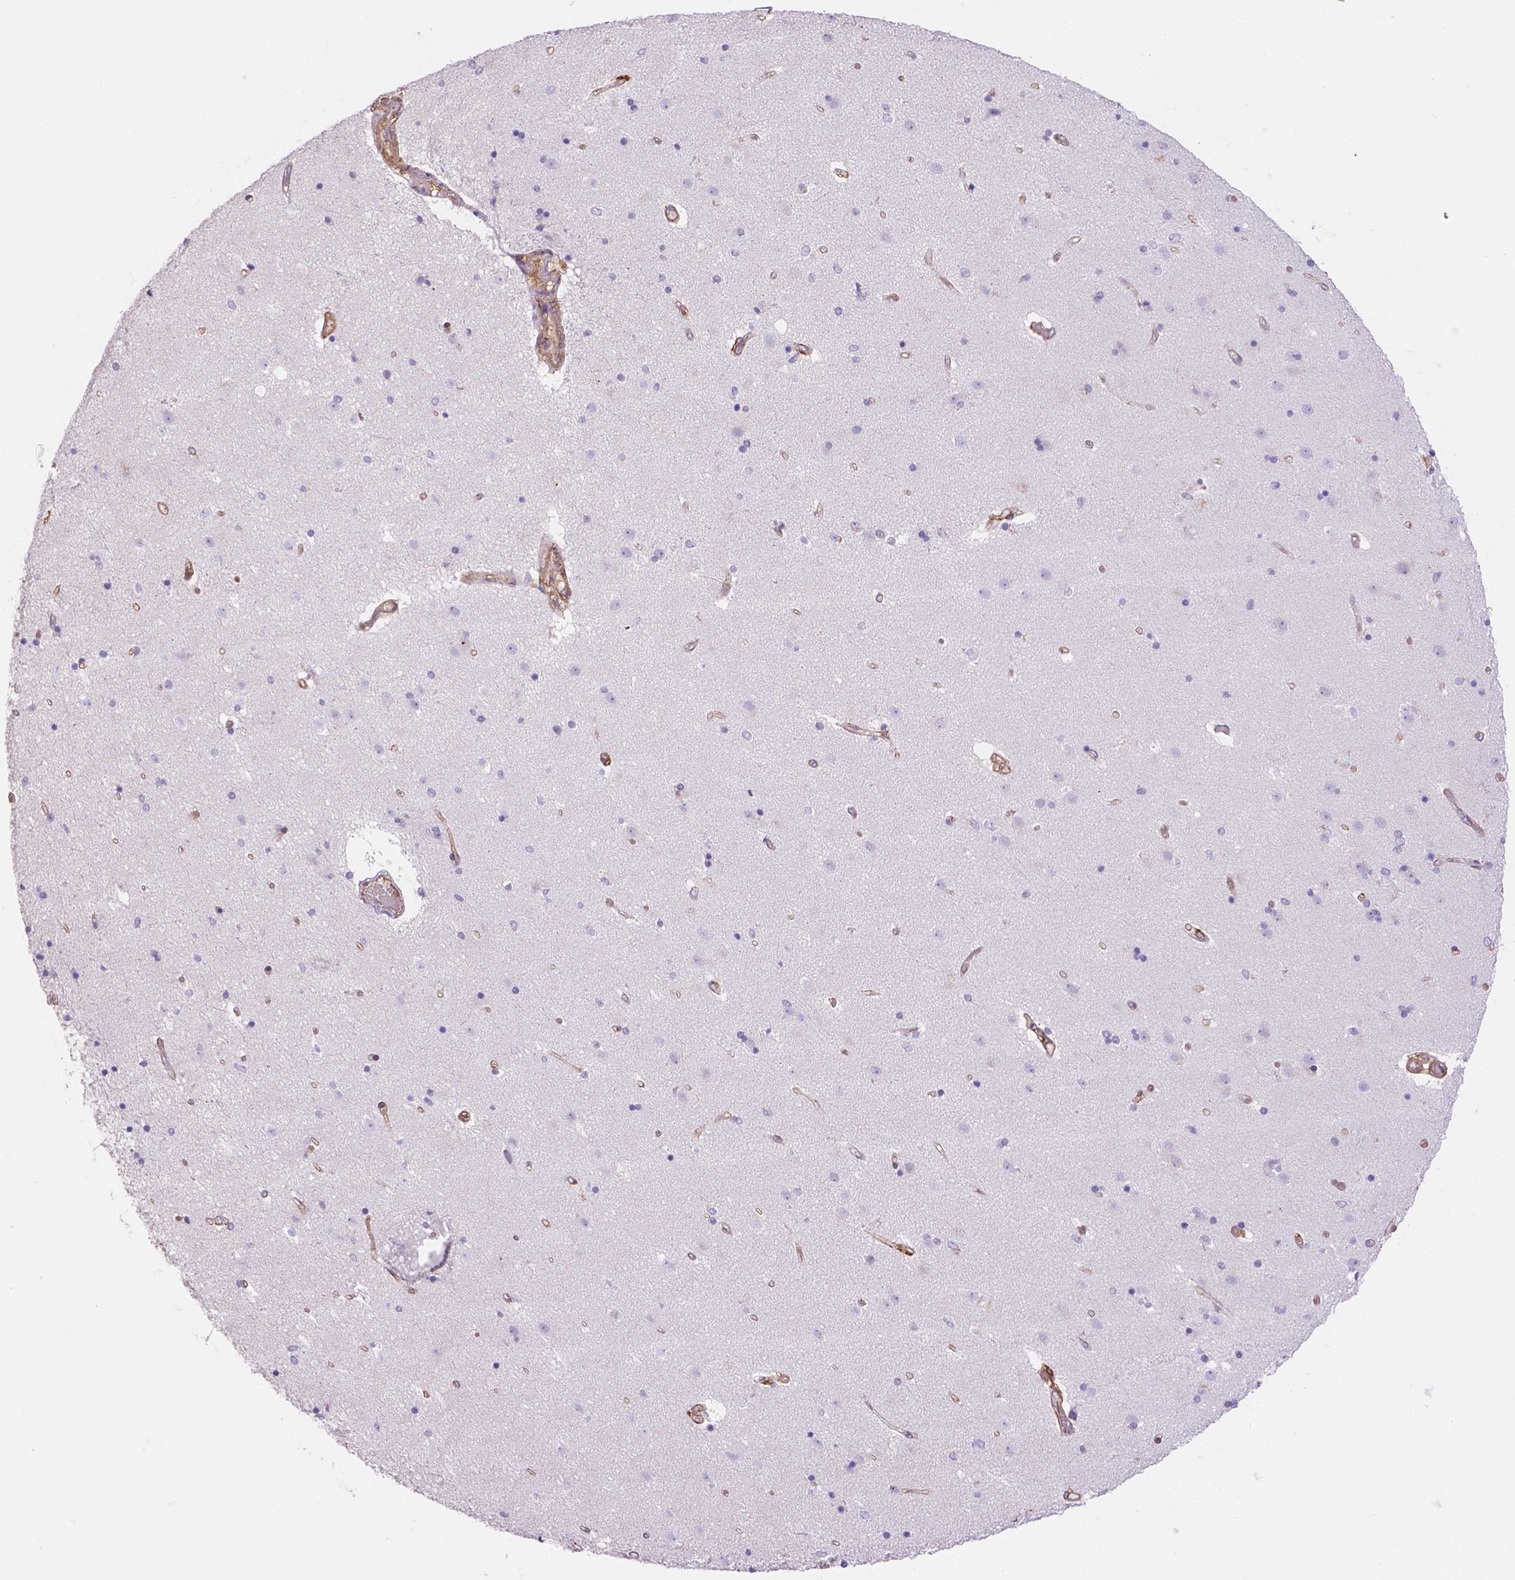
{"staining": {"intensity": "negative", "quantity": "none", "location": "none"}, "tissue": "caudate", "cell_type": "Glial cells", "image_type": "normal", "snomed": [{"axis": "morphology", "description": "Normal tissue, NOS"}, {"axis": "topography", "description": "Lateral ventricle wall"}], "caption": "This is an immunohistochemistry (IHC) micrograph of normal human caudate. There is no positivity in glial cells.", "gene": "SLC40A1", "patient": {"sex": "female", "age": 71}}